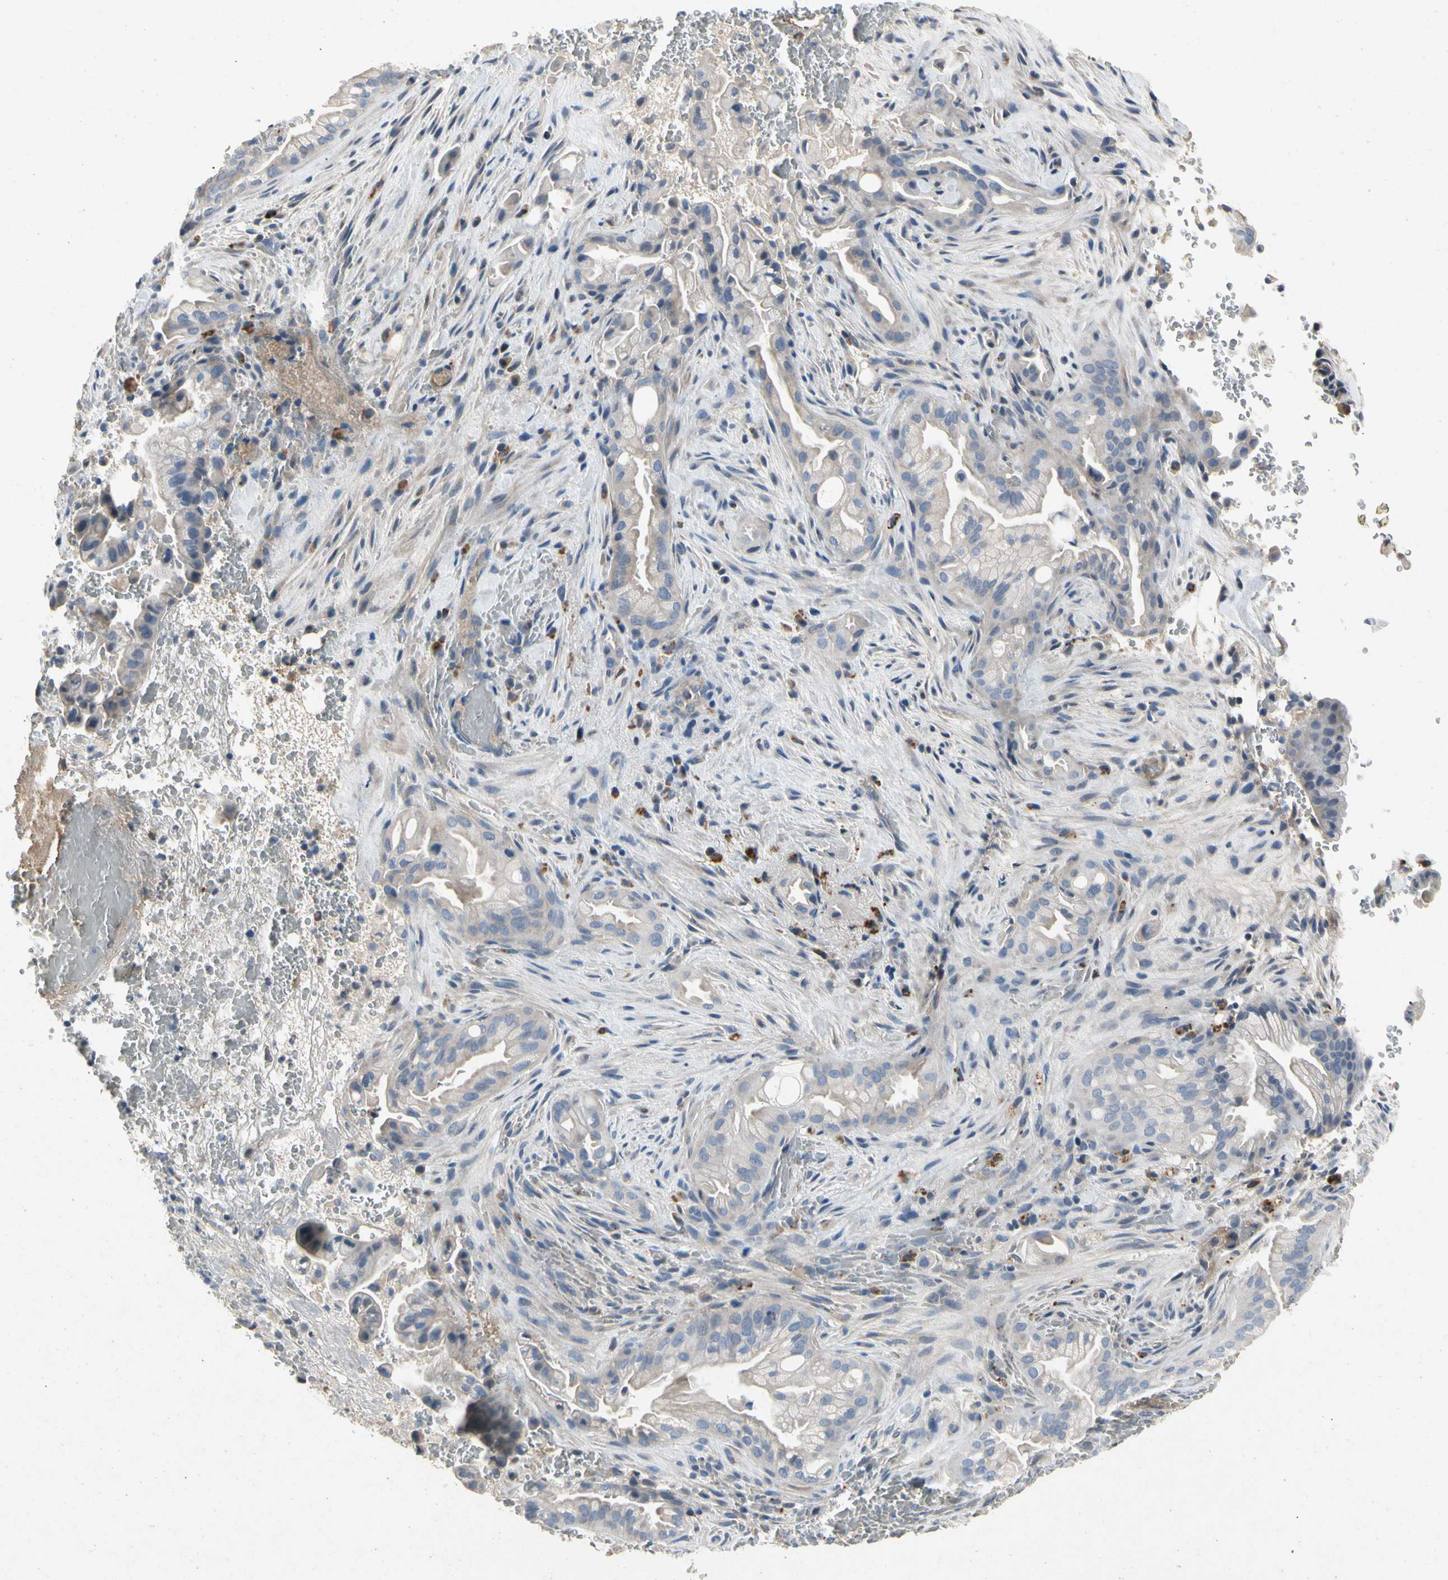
{"staining": {"intensity": "negative", "quantity": "none", "location": "none"}, "tissue": "liver cancer", "cell_type": "Tumor cells", "image_type": "cancer", "snomed": [{"axis": "morphology", "description": "Cholangiocarcinoma"}, {"axis": "topography", "description": "Liver"}], "caption": "Liver cancer was stained to show a protein in brown. There is no significant positivity in tumor cells.", "gene": "ALPL", "patient": {"sex": "female", "age": 68}}